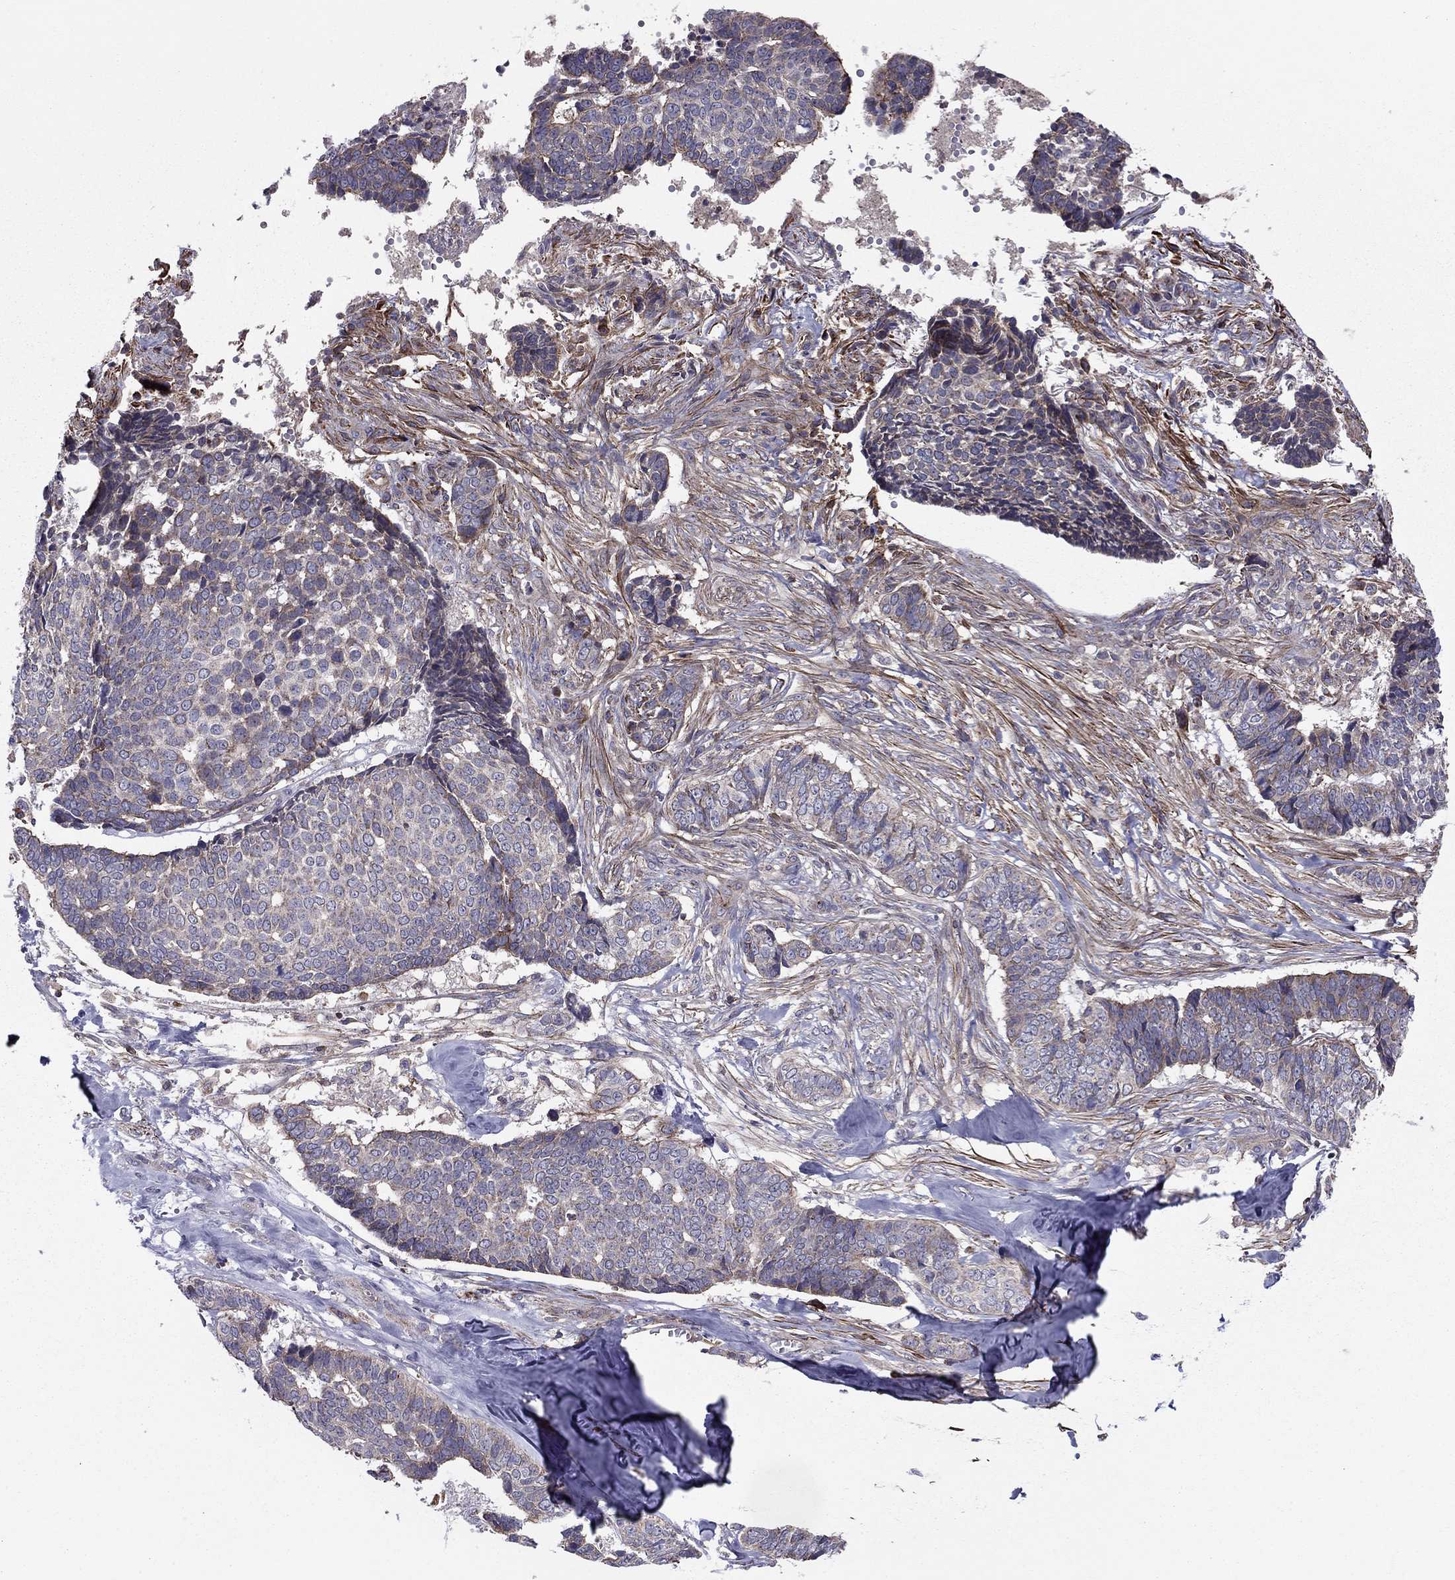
{"staining": {"intensity": "weak", "quantity": "<25%", "location": "cytoplasmic/membranous"}, "tissue": "skin cancer", "cell_type": "Tumor cells", "image_type": "cancer", "snomed": [{"axis": "morphology", "description": "Basal cell carcinoma"}, {"axis": "topography", "description": "Skin"}], "caption": "The histopathology image reveals no significant staining in tumor cells of skin basal cell carcinoma. (DAB (3,3'-diaminobenzidine) immunohistochemistry (IHC) with hematoxylin counter stain).", "gene": "ALG6", "patient": {"sex": "male", "age": 86}}